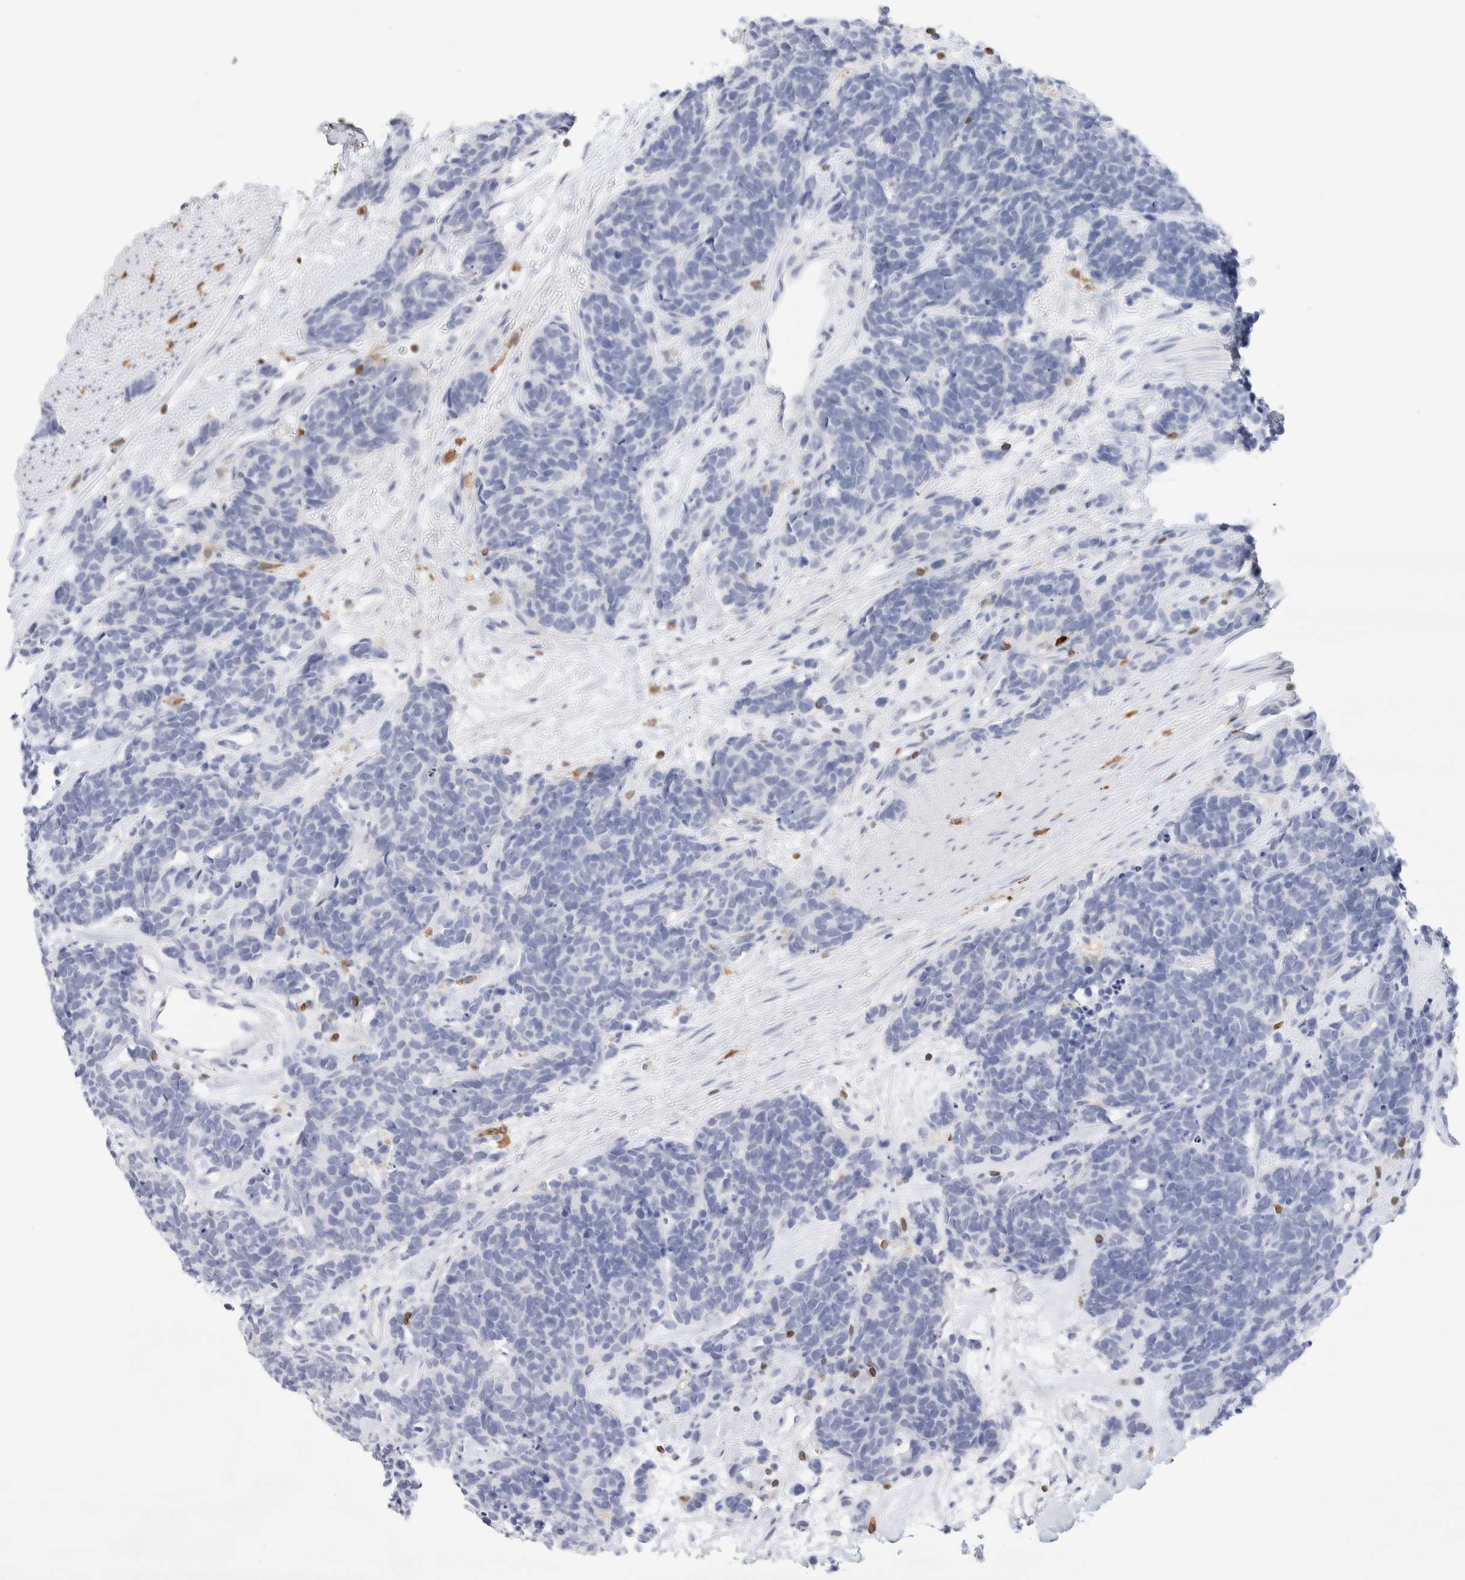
{"staining": {"intensity": "negative", "quantity": "none", "location": "none"}, "tissue": "carcinoid", "cell_type": "Tumor cells", "image_type": "cancer", "snomed": [{"axis": "morphology", "description": "Carcinoma, NOS"}, {"axis": "morphology", "description": "Carcinoid, malignant, NOS"}, {"axis": "topography", "description": "Urinary bladder"}], "caption": "Image shows no significant protein staining in tumor cells of carcinoid. The staining was performed using DAB (3,3'-diaminobenzidine) to visualize the protein expression in brown, while the nuclei were stained in blue with hematoxylin (Magnification: 20x).", "gene": "ALOX5AP", "patient": {"sex": "male", "age": 57}}